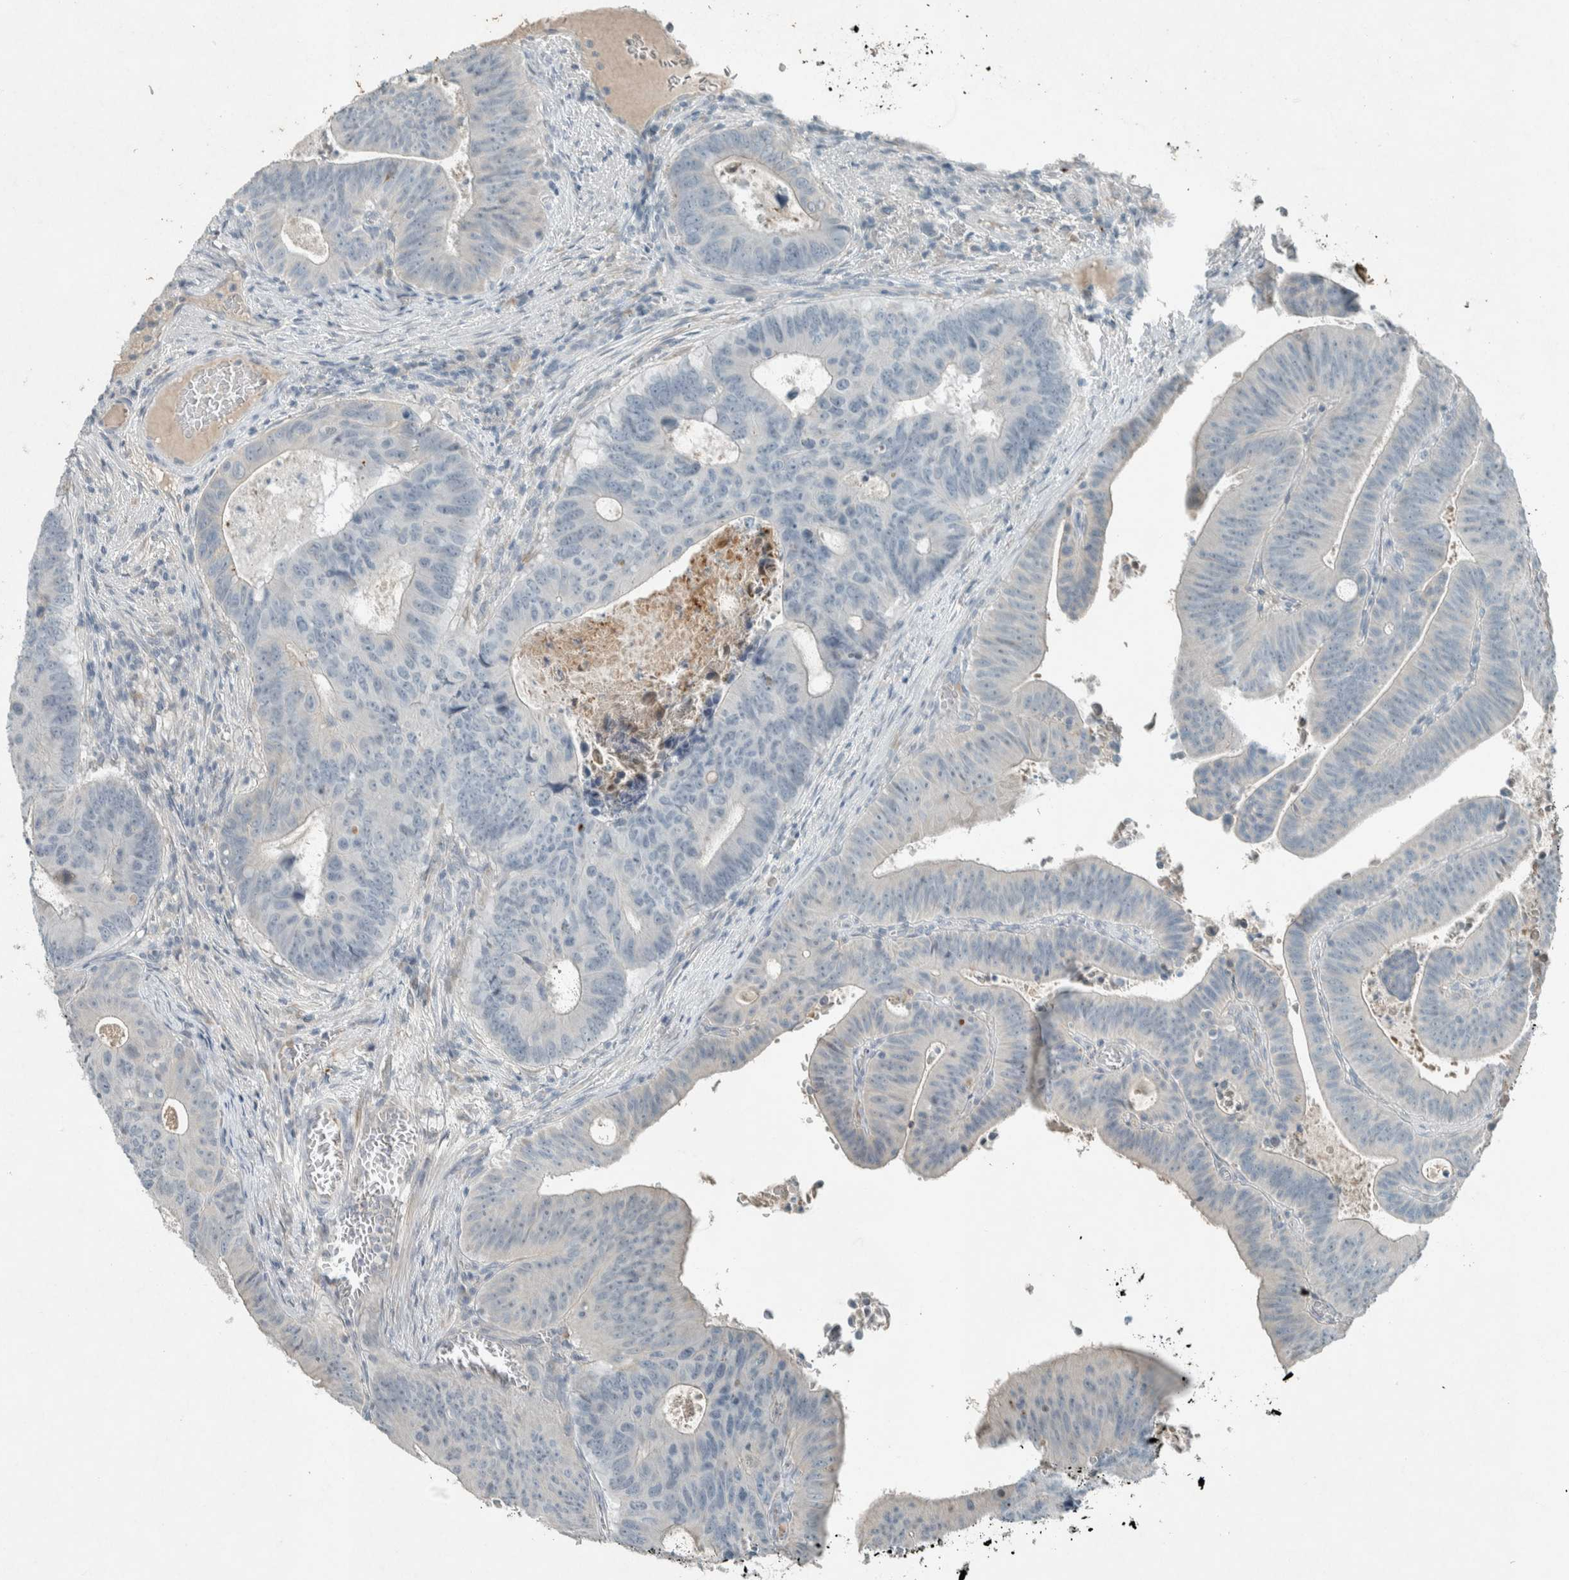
{"staining": {"intensity": "negative", "quantity": "none", "location": "none"}, "tissue": "colorectal cancer", "cell_type": "Tumor cells", "image_type": "cancer", "snomed": [{"axis": "morphology", "description": "Adenocarcinoma, NOS"}, {"axis": "topography", "description": "Colon"}], "caption": "Image shows no significant protein positivity in tumor cells of adenocarcinoma (colorectal).", "gene": "CERCAM", "patient": {"sex": "male", "age": 87}}